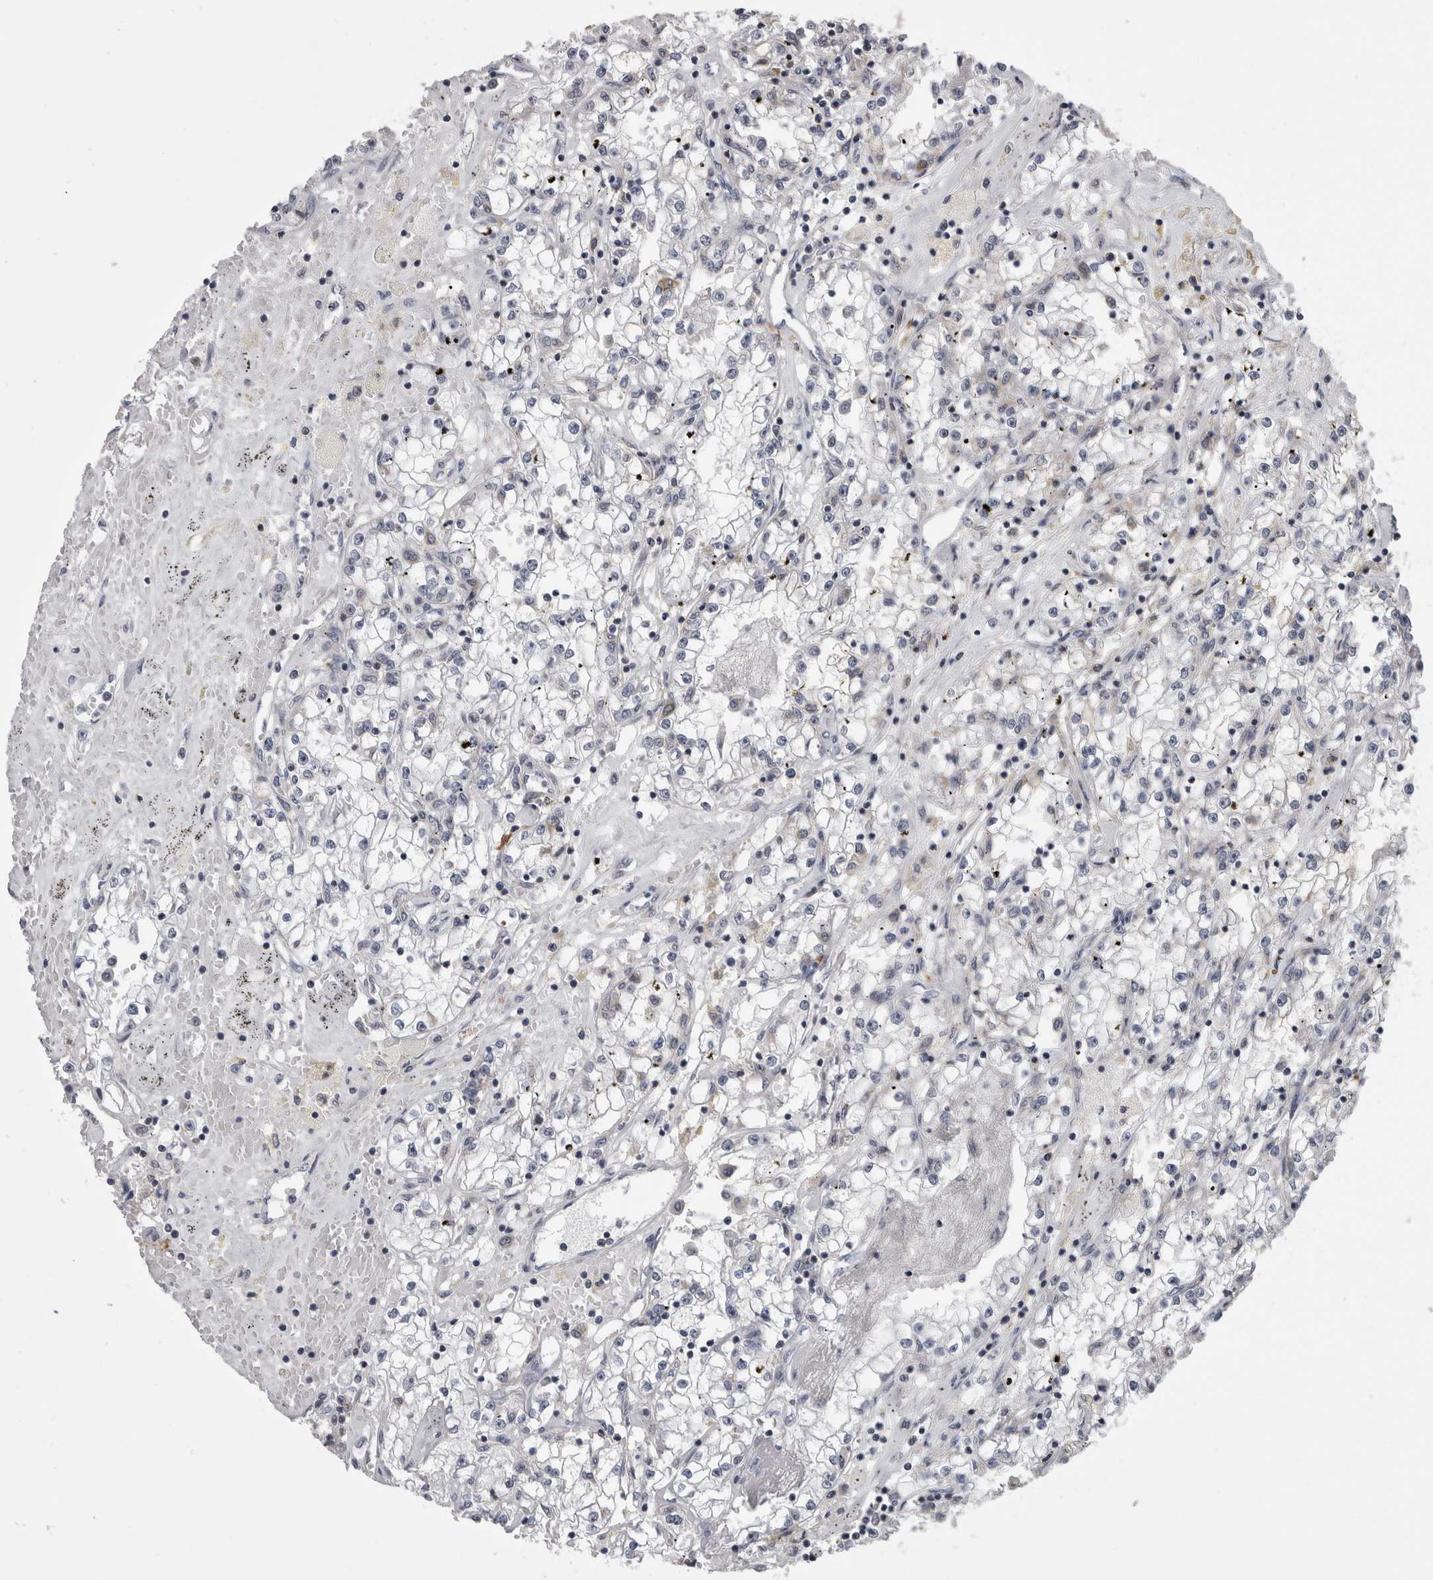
{"staining": {"intensity": "negative", "quantity": "none", "location": "none"}, "tissue": "renal cancer", "cell_type": "Tumor cells", "image_type": "cancer", "snomed": [{"axis": "morphology", "description": "Adenocarcinoma, NOS"}, {"axis": "topography", "description": "Kidney"}], "caption": "Micrograph shows no protein positivity in tumor cells of renal cancer (adenocarcinoma) tissue.", "gene": "AFMID", "patient": {"sex": "male", "age": 56}}